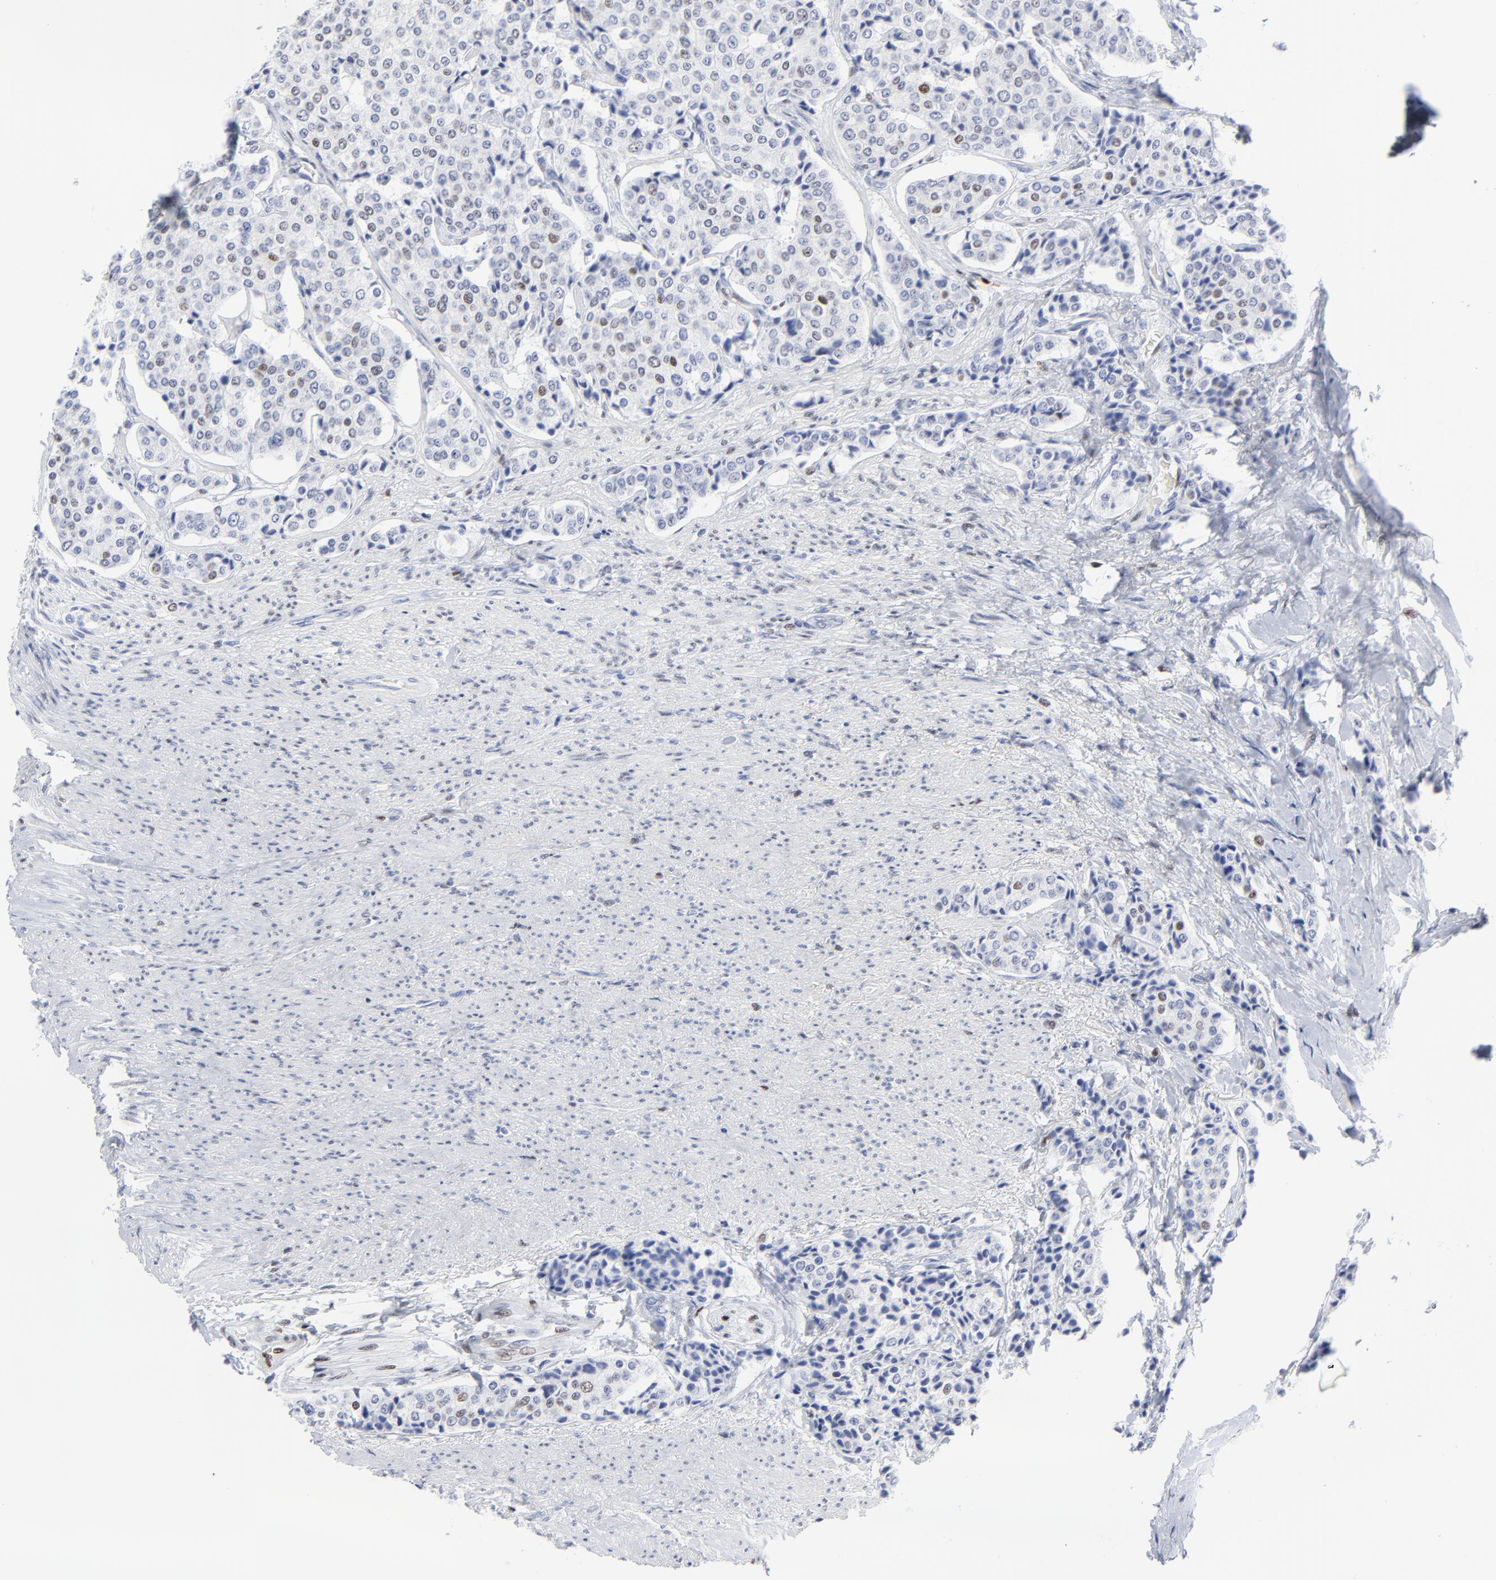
{"staining": {"intensity": "weak", "quantity": "<25%", "location": "nuclear"}, "tissue": "carcinoid", "cell_type": "Tumor cells", "image_type": "cancer", "snomed": [{"axis": "morphology", "description": "Carcinoid, malignant, NOS"}, {"axis": "topography", "description": "Colon"}], "caption": "DAB immunohistochemical staining of carcinoid demonstrates no significant positivity in tumor cells. (DAB immunohistochemistry, high magnification).", "gene": "JUN", "patient": {"sex": "female", "age": 61}}